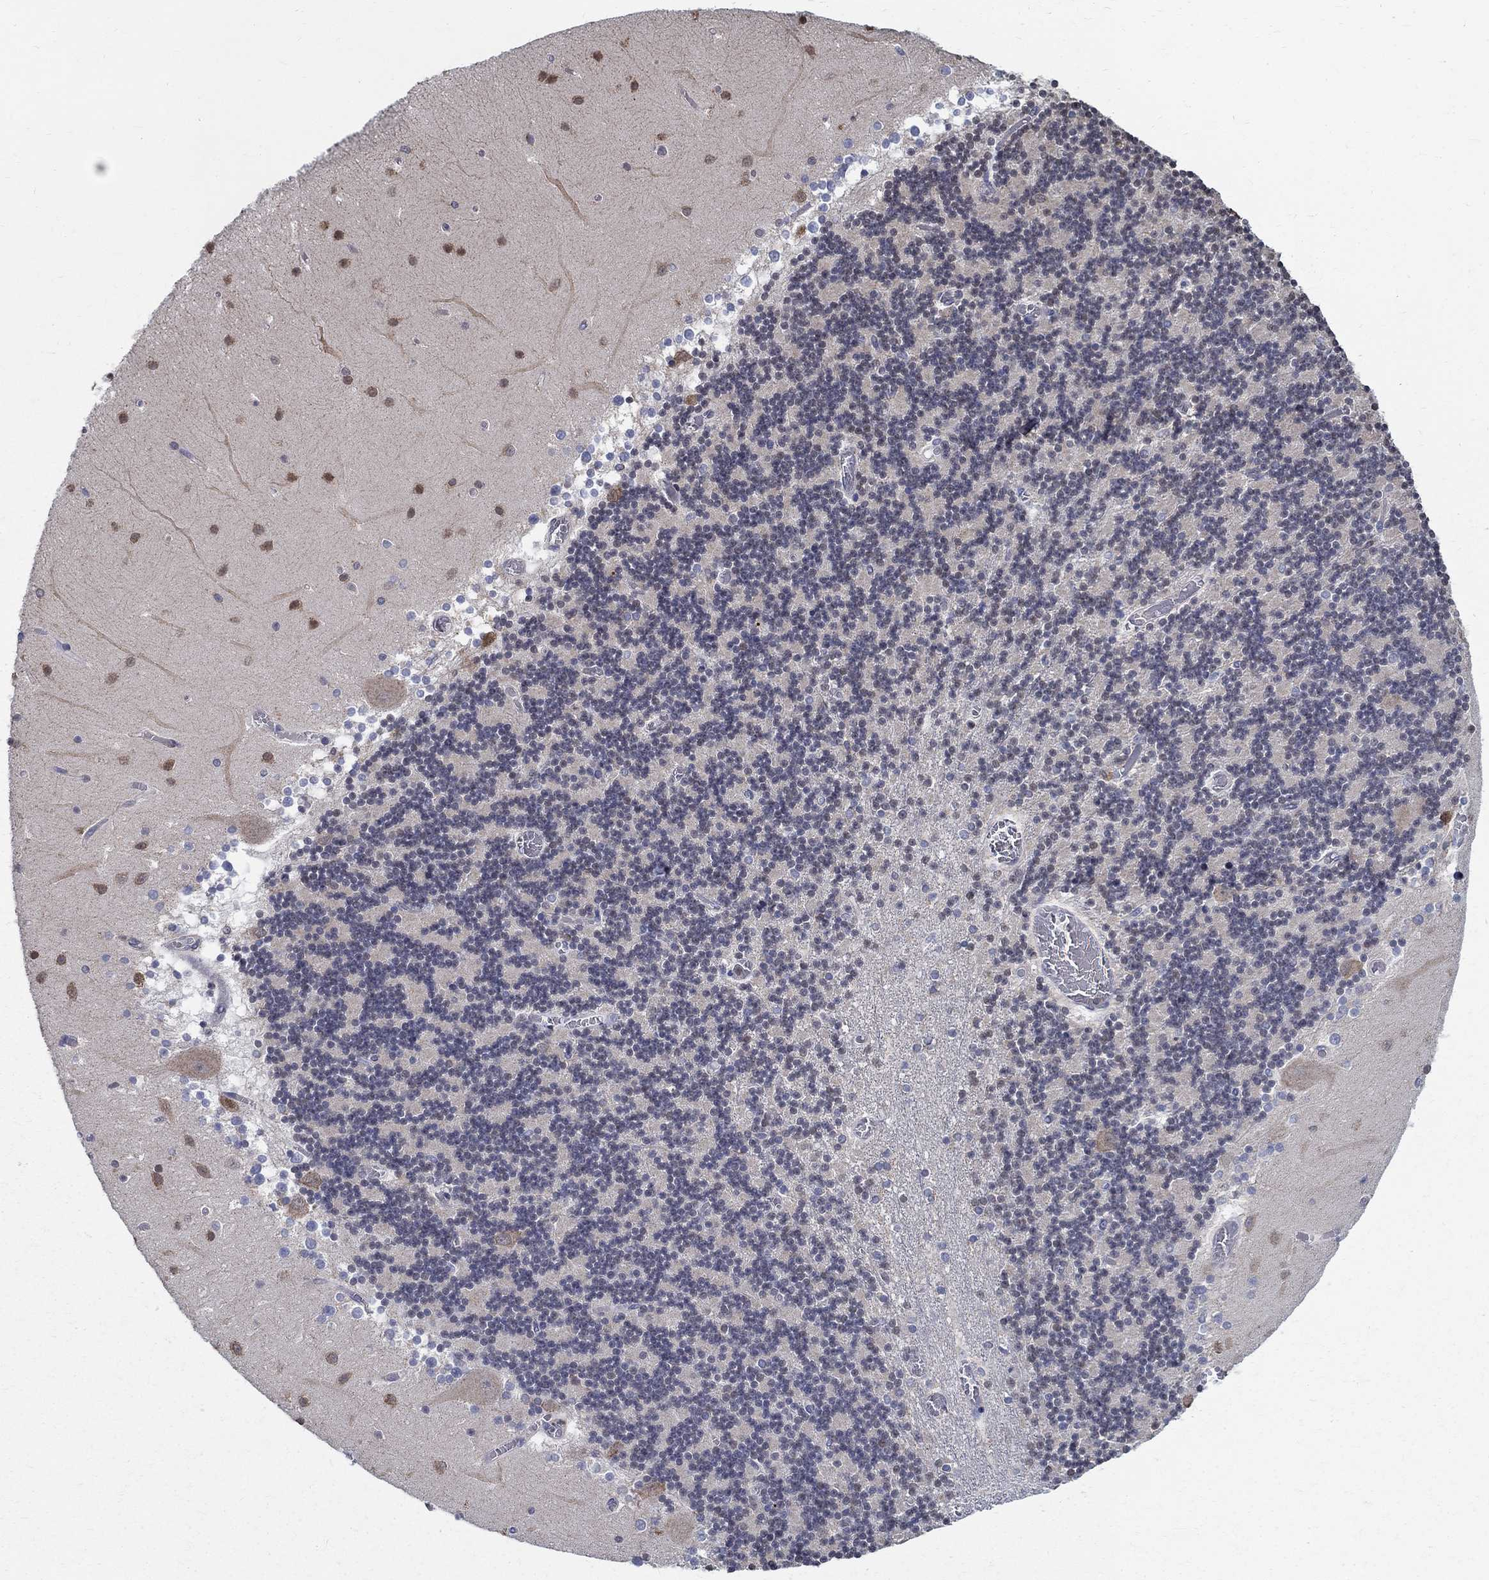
{"staining": {"intensity": "negative", "quantity": "none", "location": "none"}, "tissue": "cerebellum", "cell_type": "Cells in granular layer", "image_type": "normal", "snomed": [{"axis": "morphology", "description": "Normal tissue, NOS"}, {"axis": "topography", "description": "Cerebellum"}], "caption": "Immunohistochemical staining of normal cerebellum reveals no significant expression in cells in granular layer.", "gene": "AGAP2", "patient": {"sex": "female", "age": 28}}